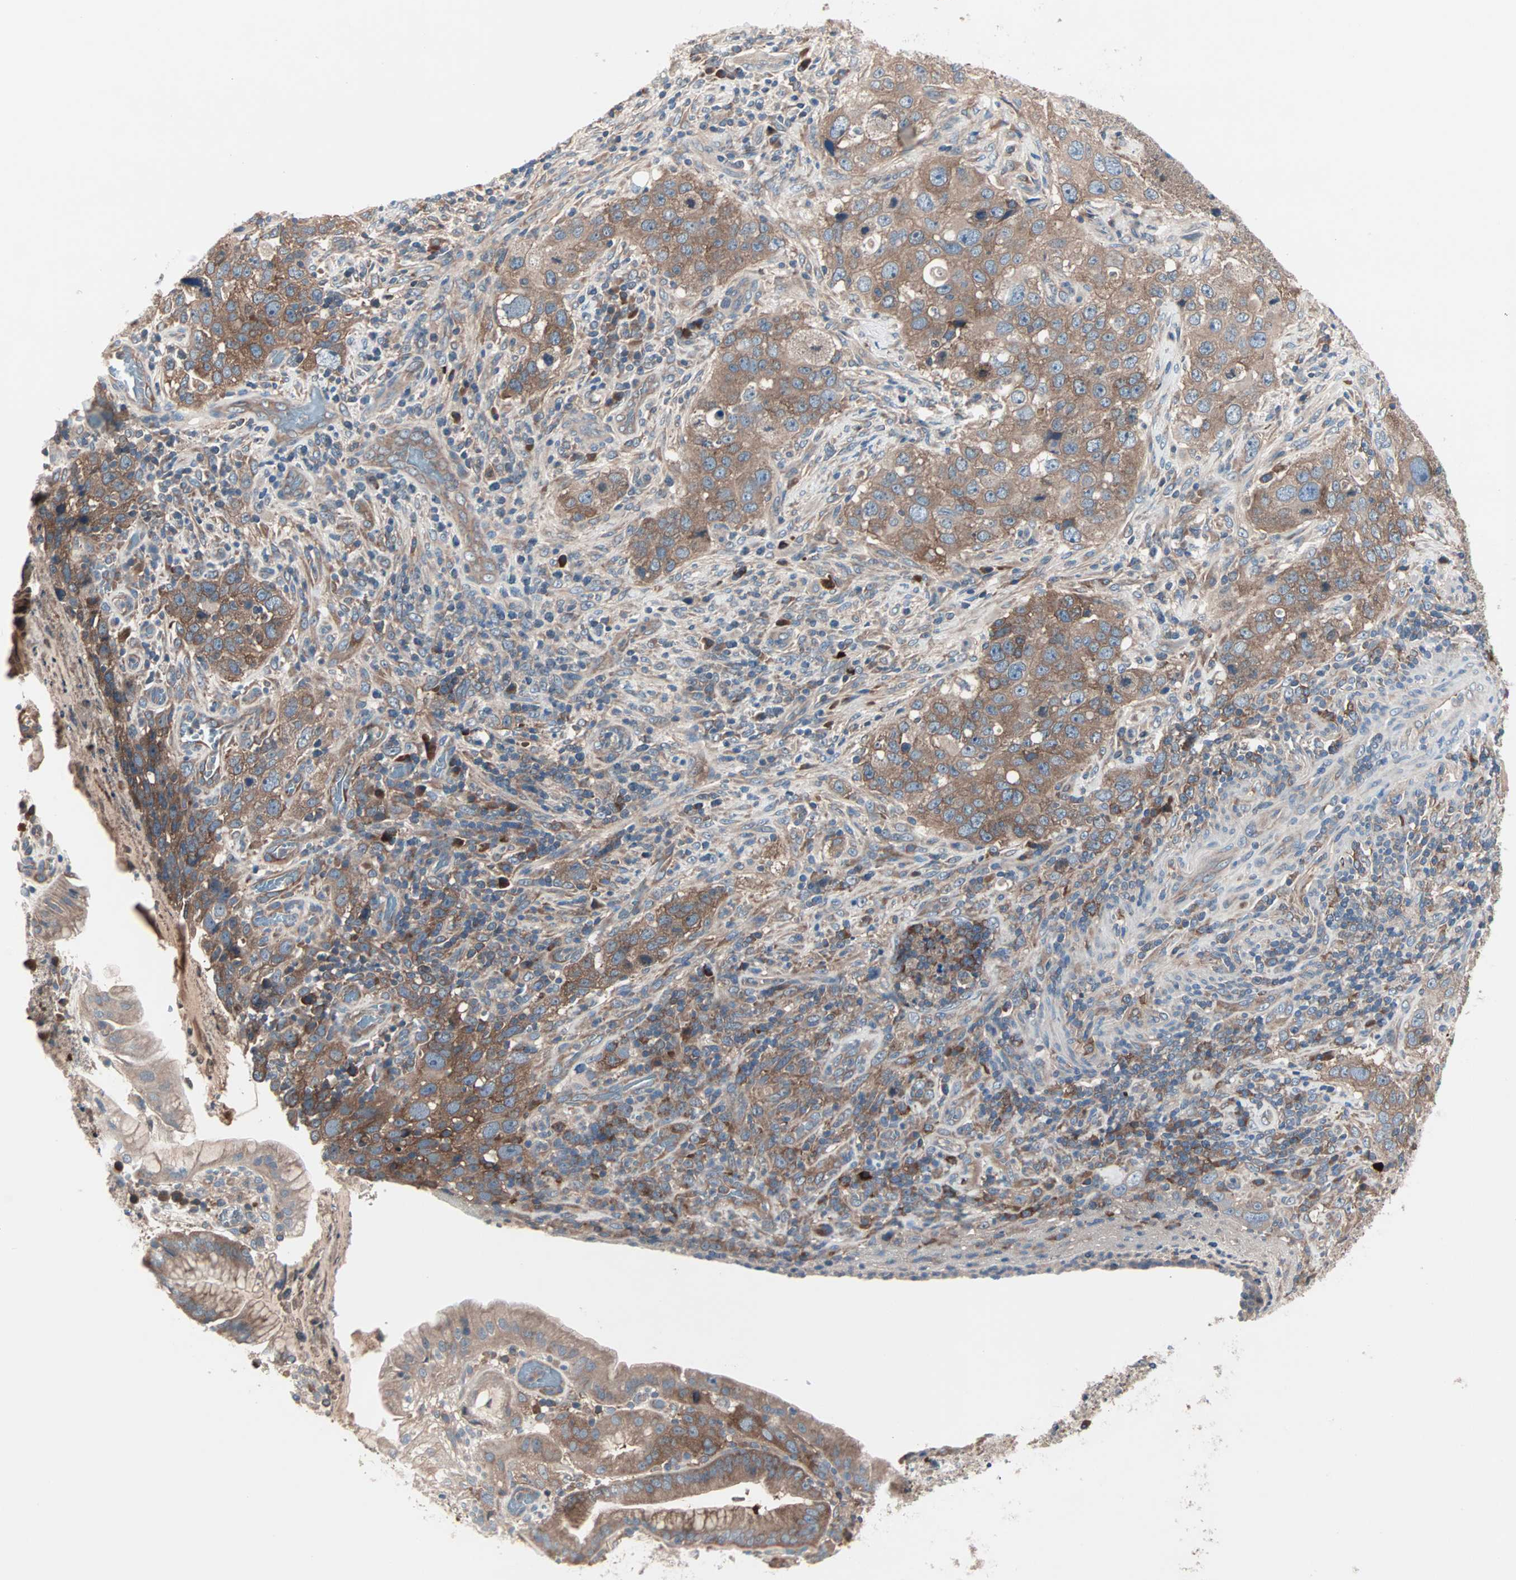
{"staining": {"intensity": "moderate", "quantity": ">75%", "location": "cytoplasmic/membranous"}, "tissue": "stomach cancer", "cell_type": "Tumor cells", "image_type": "cancer", "snomed": [{"axis": "morphology", "description": "Normal tissue, NOS"}, {"axis": "morphology", "description": "Adenocarcinoma, NOS"}, {"axis": "topography", "description": "Stomach"}], "caption": "A micrograph showing moderate cytoplasmic/membranous positivity in approximately >75% of tumor cells in stomach cancer, as visualized by brown immunohistochemical staining.", "gene": "CAD", "patient": {"sex": "male", "age": 48}}